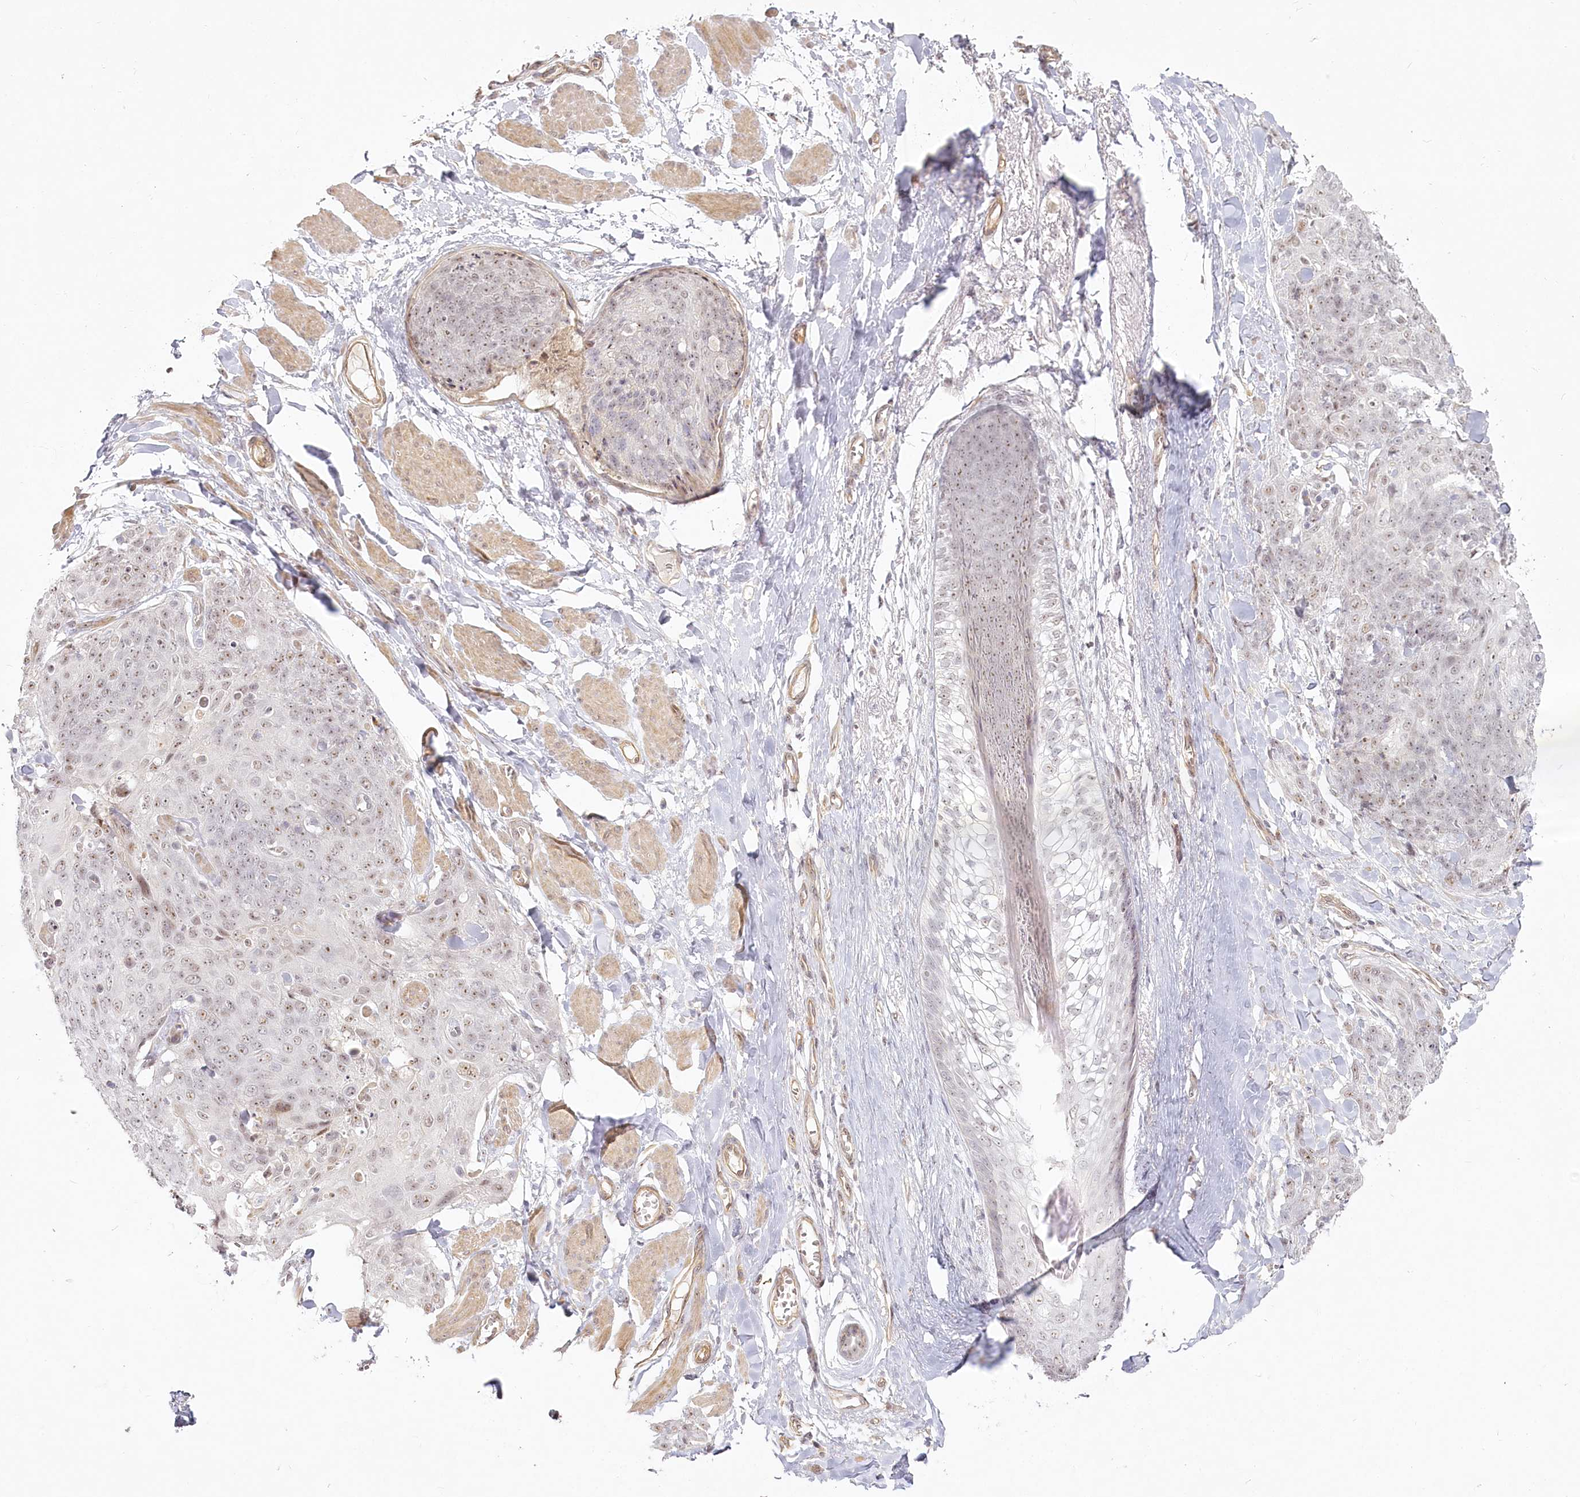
{"staining": {"intensity": "weak", "quantity": "25%-75%", "location": "nuclear"}, "tissue": "skin cancer", "cell_type": "Tumor cells", "image_type": "cancer", "snomed": [{"axis": "morphology", "description": "Squamous cell carcinoma, NOS"}, {"axis": "topography", "description": "Skin"}, {"axis": "topography", "description": "Vulva"}], "caption": "Skin cancer stained with immunohistochemistry (IHC) reveals weak nuclear expression in about 25%-75% of tumor cells.", "gene": "EXOSC7", "patient": {"sex": "female", "age": 85}}